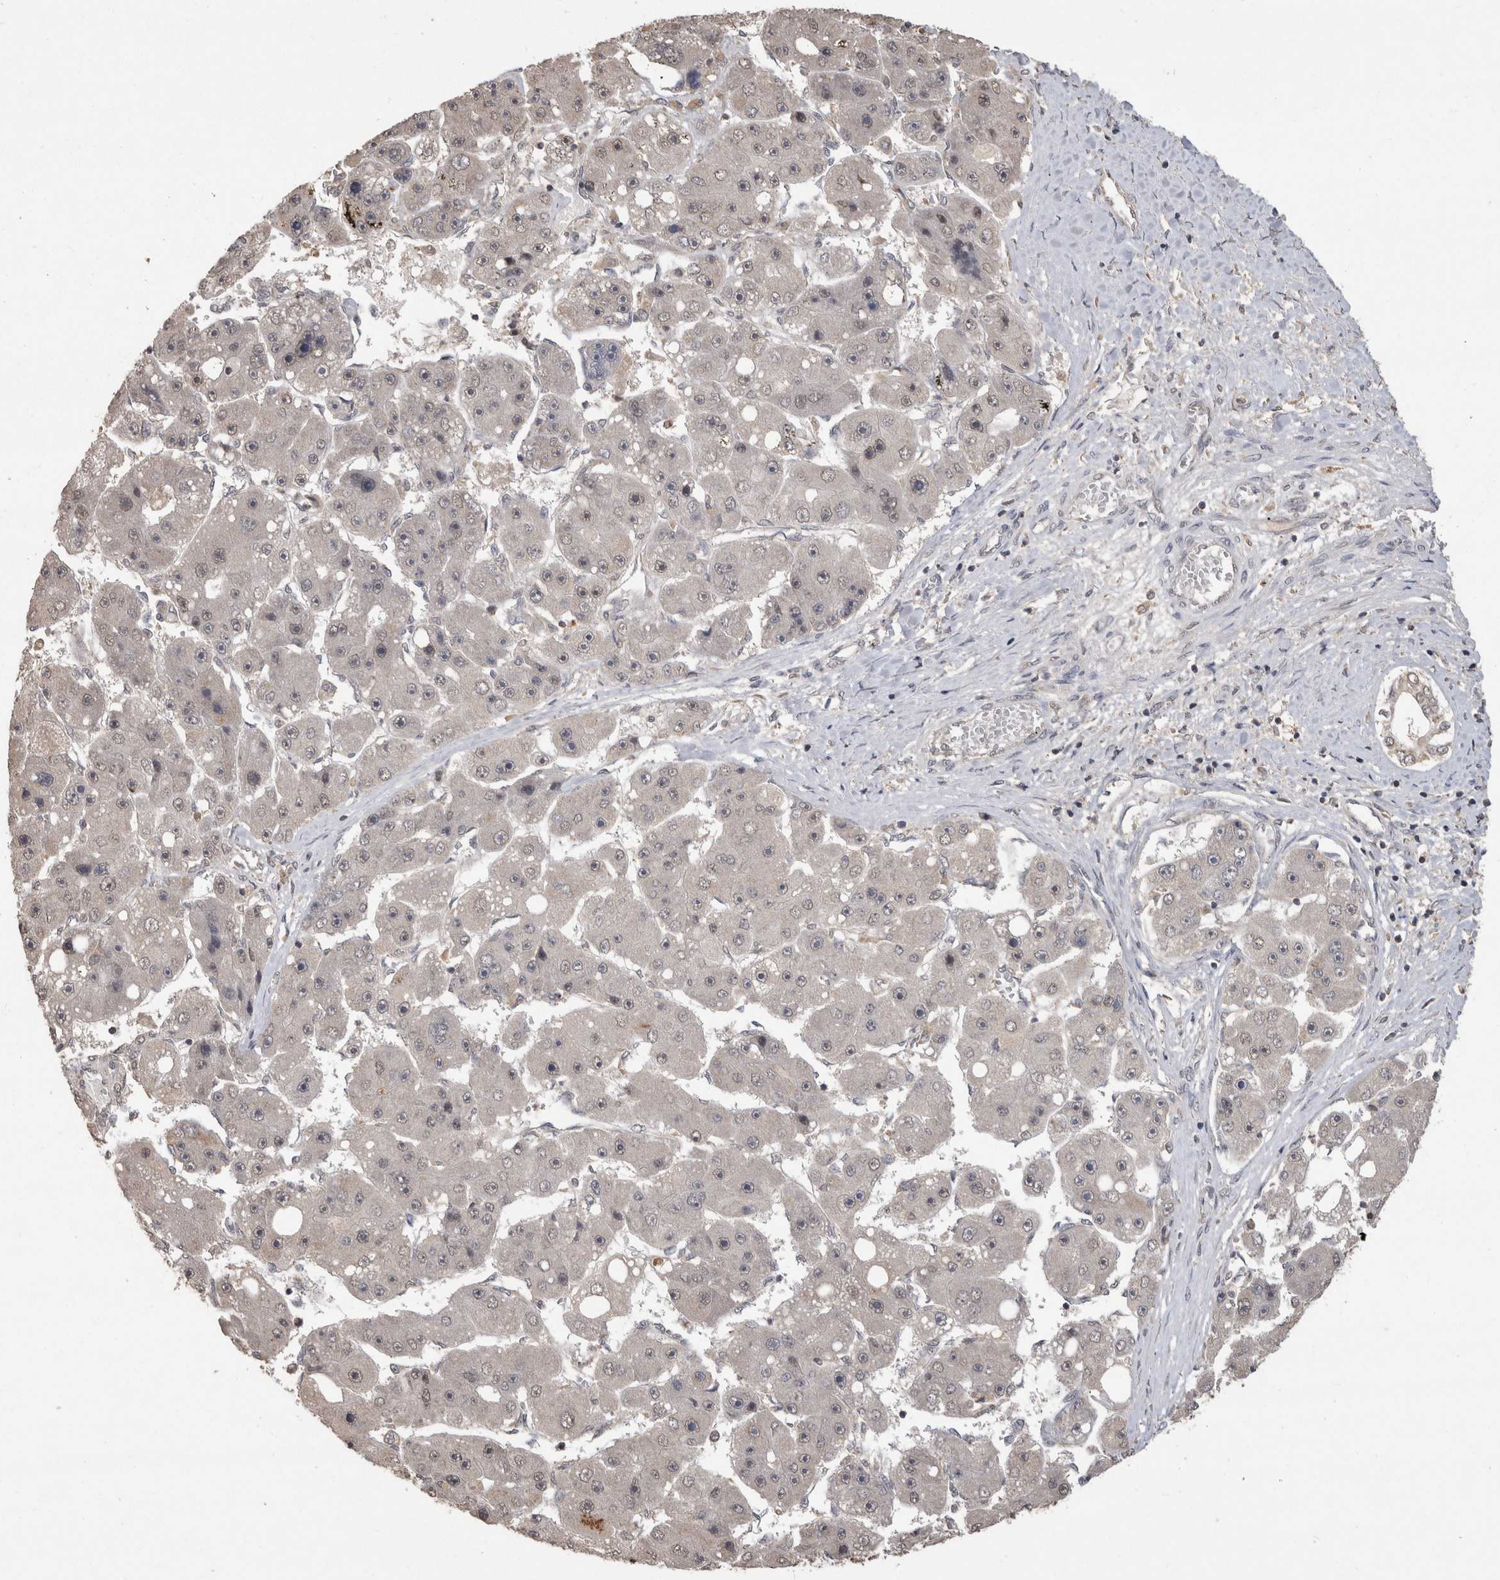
{"staining": {"intensity": "negative", "quantity": "none", "location": "none"}, "tissue": "liver cancer", "cell_type": "Tumor cells", "image_type": "cancer", "snomed": [{"axis": "morphology", "description": "Carcinoma, Hepatocellular, NOS"}, {"axis": "topography", "description": "Liver"}], "caption": "A histopathology image of human liver cancer (hepatocellular carcinoma) is negative for staining in tumor cells.", "gene": "PREP", "patient": {"sex": "female", "age": 61}}